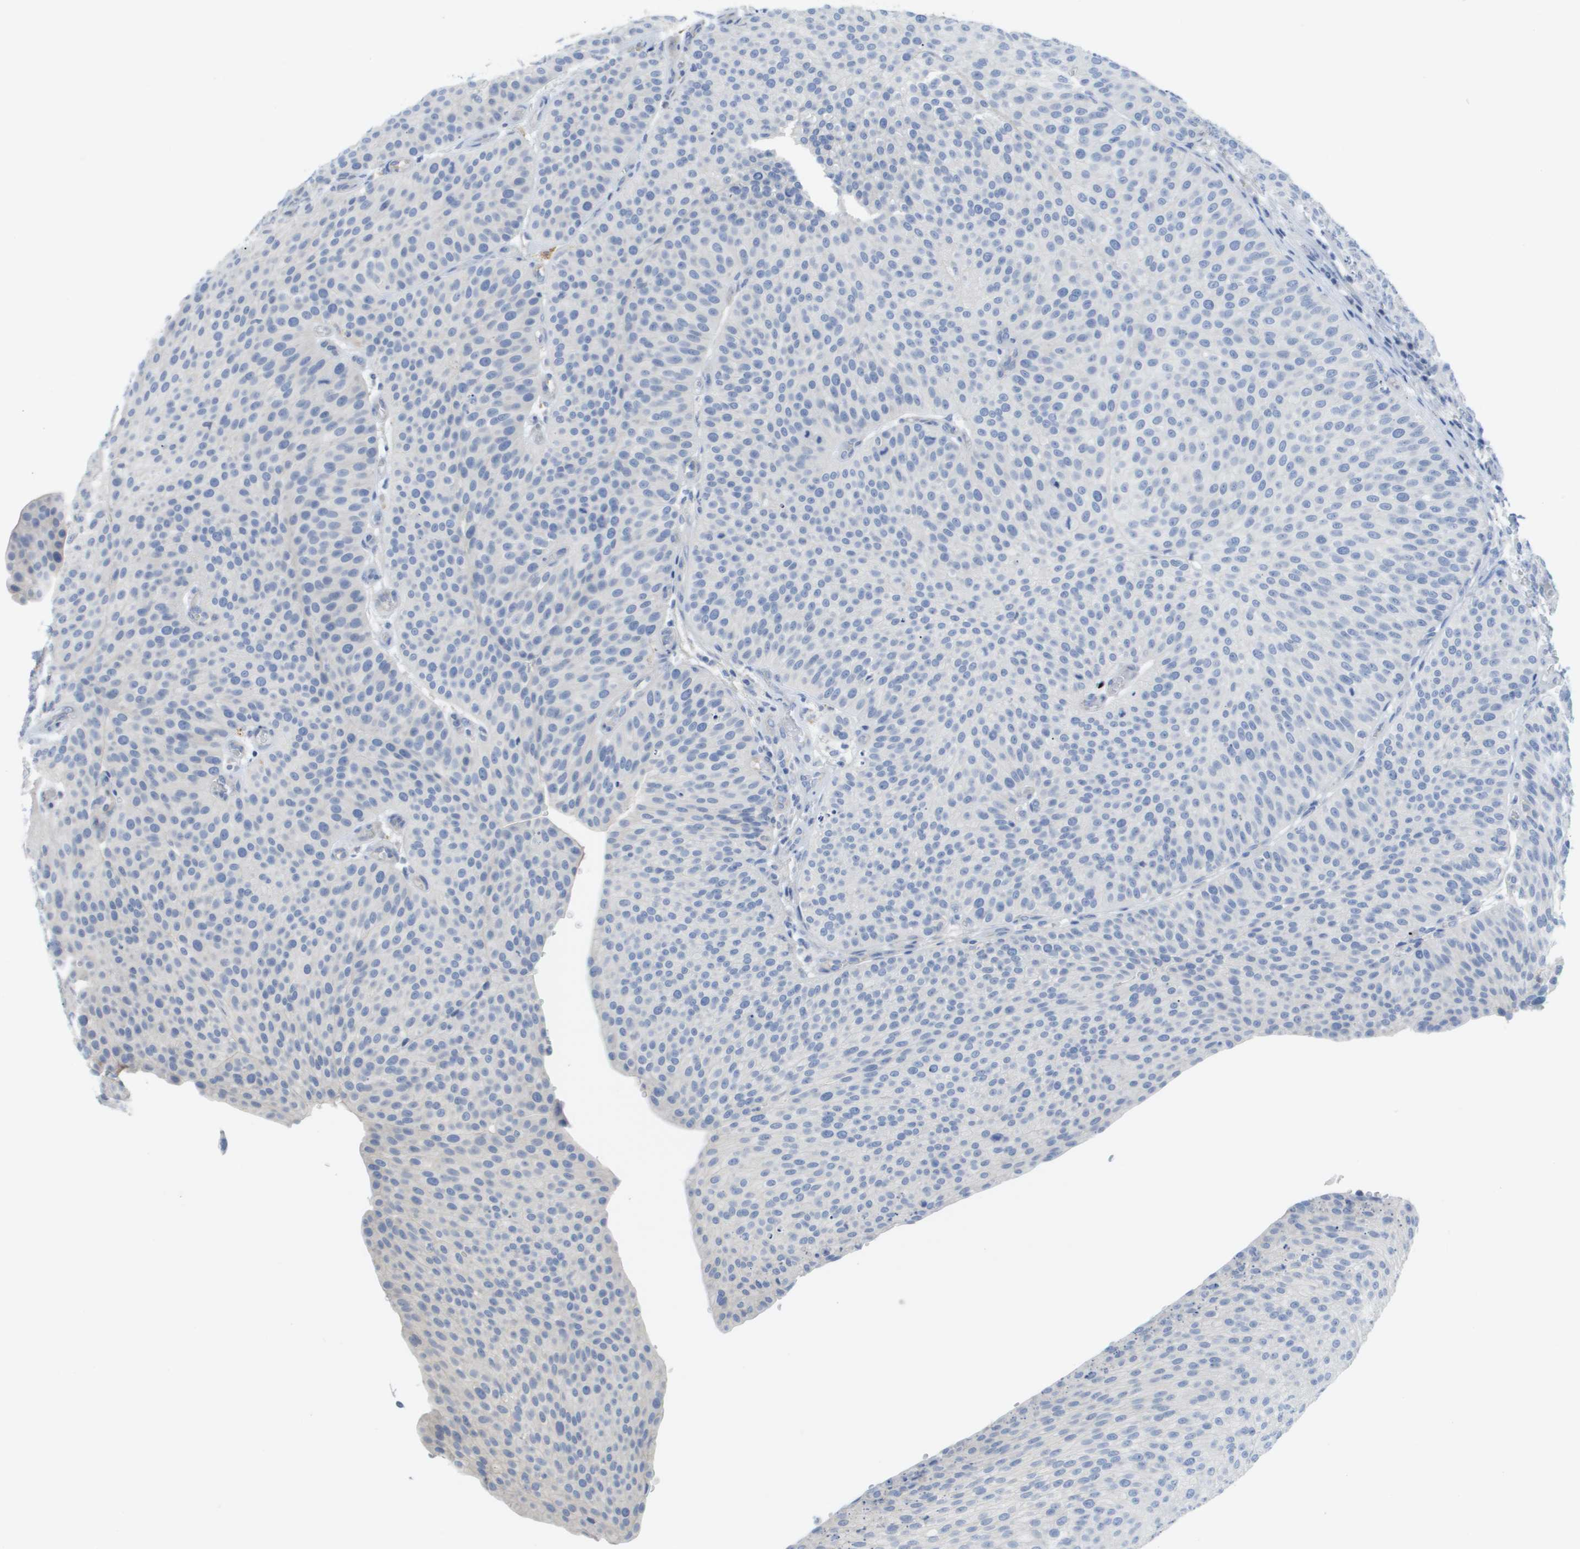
{"staining": {"intensity": "negative", "quantity": "none", "location": "none"}, "tissue": "urothelial cancer", "cell_type": "Tumor cells", "image_type": "cancer", "snomed": [{"axis": "morphology", "description": "Urothelial carcinoma, Low grade"}, {"axis": "topography", "description": "Smooth muscle"}, {"axis": "topography", "description": "Urinary bladder"}], "caption": "Immunohistochemical staining of urothelial cancer displays no significant staining in tumor cells. Nuclei are stained in blue.", "gene": "MYL3", "patient": {"sex": "male", "age": 60}}